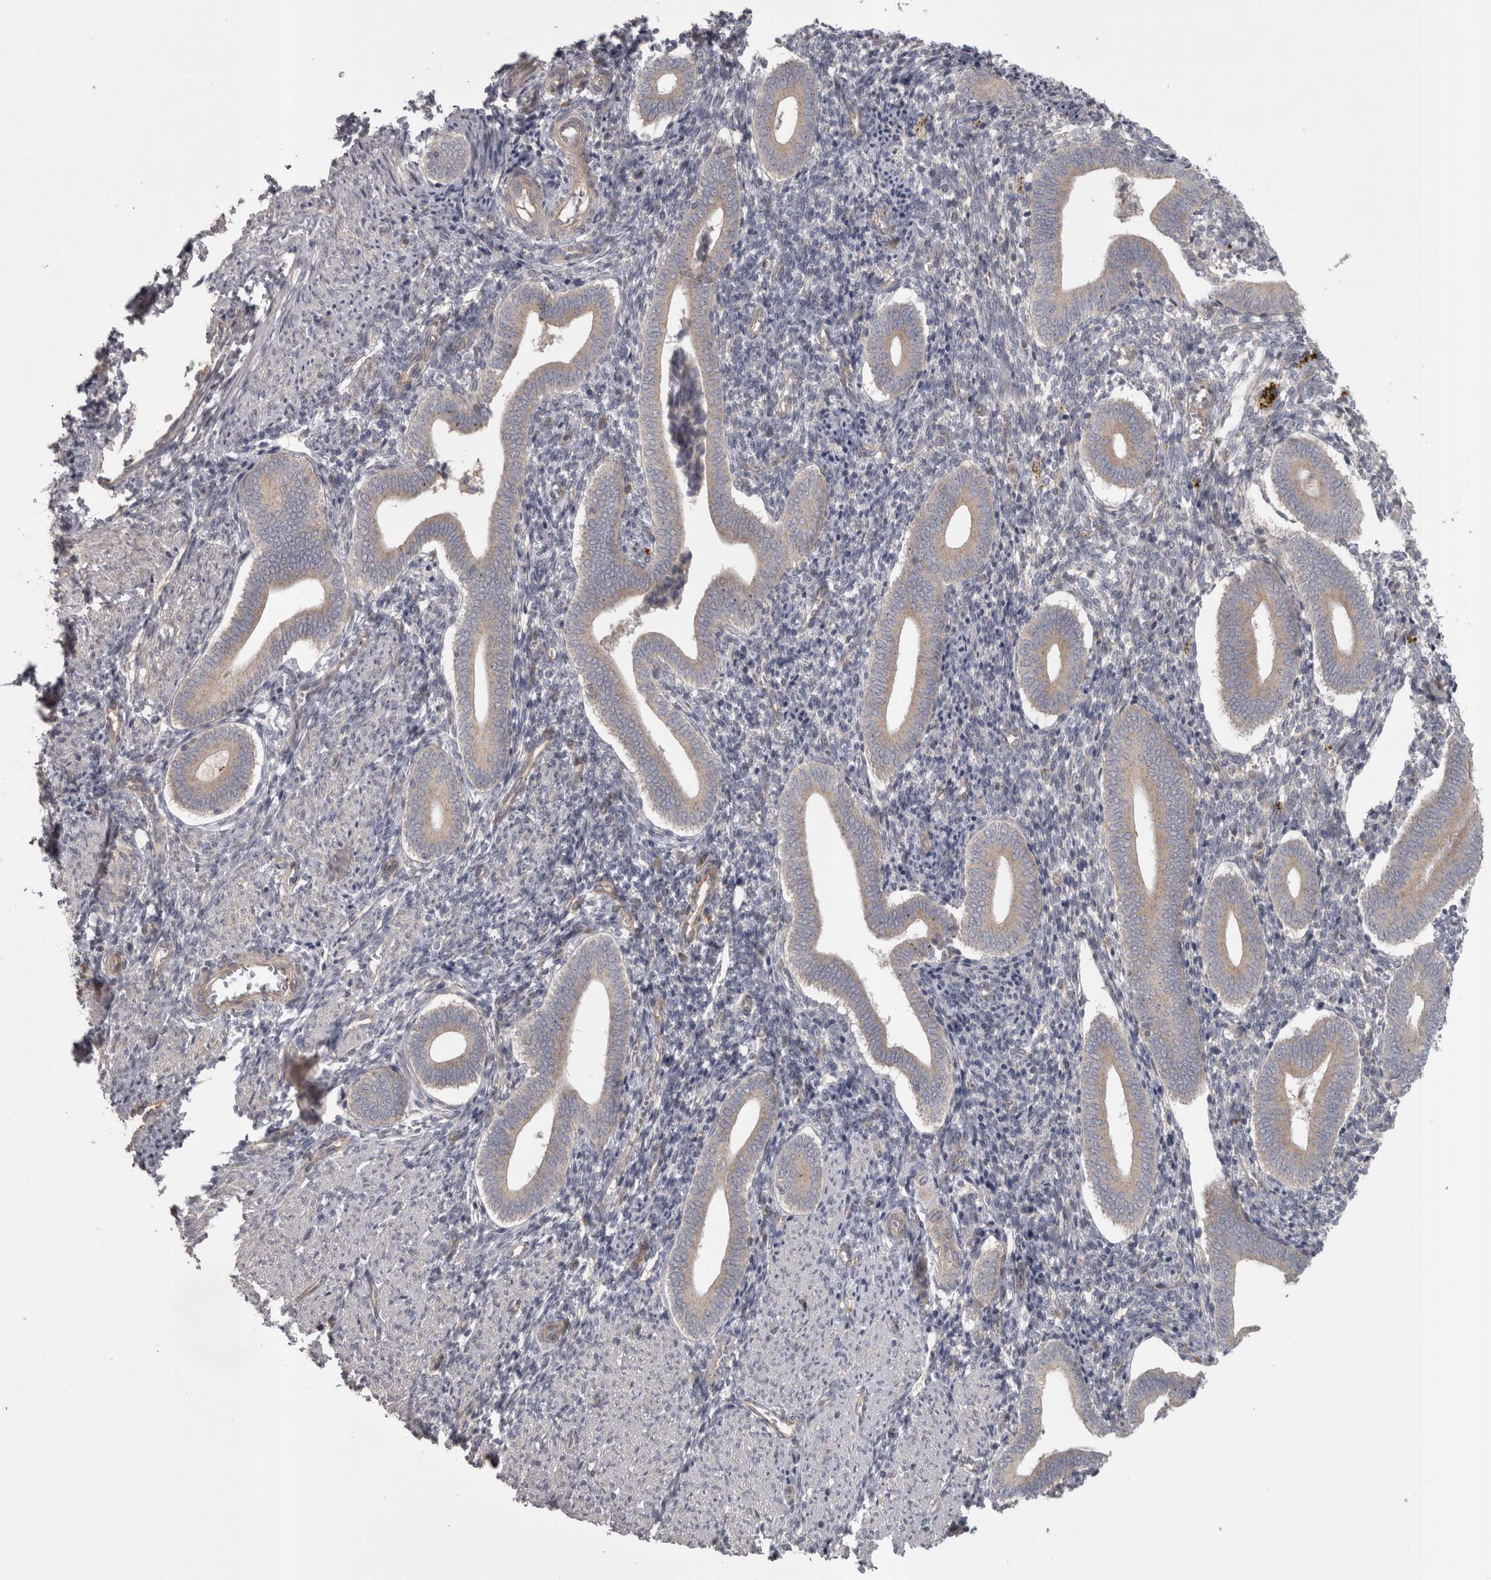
{"staining": {"intensity": "negative", "quantity": "none", "location": "none"}, "tissue": "endometrium", "cell_type": "Cells in endometrial stroma", "image_type": "normal", "snomed": [{"axis": "morphology", "description": "Normal tissue, NOS"}, {"axis": "topography", "description": "Uterus"}, {"axis": "topography", "description": "Endometrium"}], "caption": "DAB (3,3'-diaminobenzidine) immunohistochemical staining of unremarkable human endometrium displays no significant expression in cells in endometrial stroma. (DAB immunohistochemistry (IHC) visualized using brightfield microscopy, high magnification).", "gene": "SLCO5A1", "patient": {"sex": "female", "age": 33}}